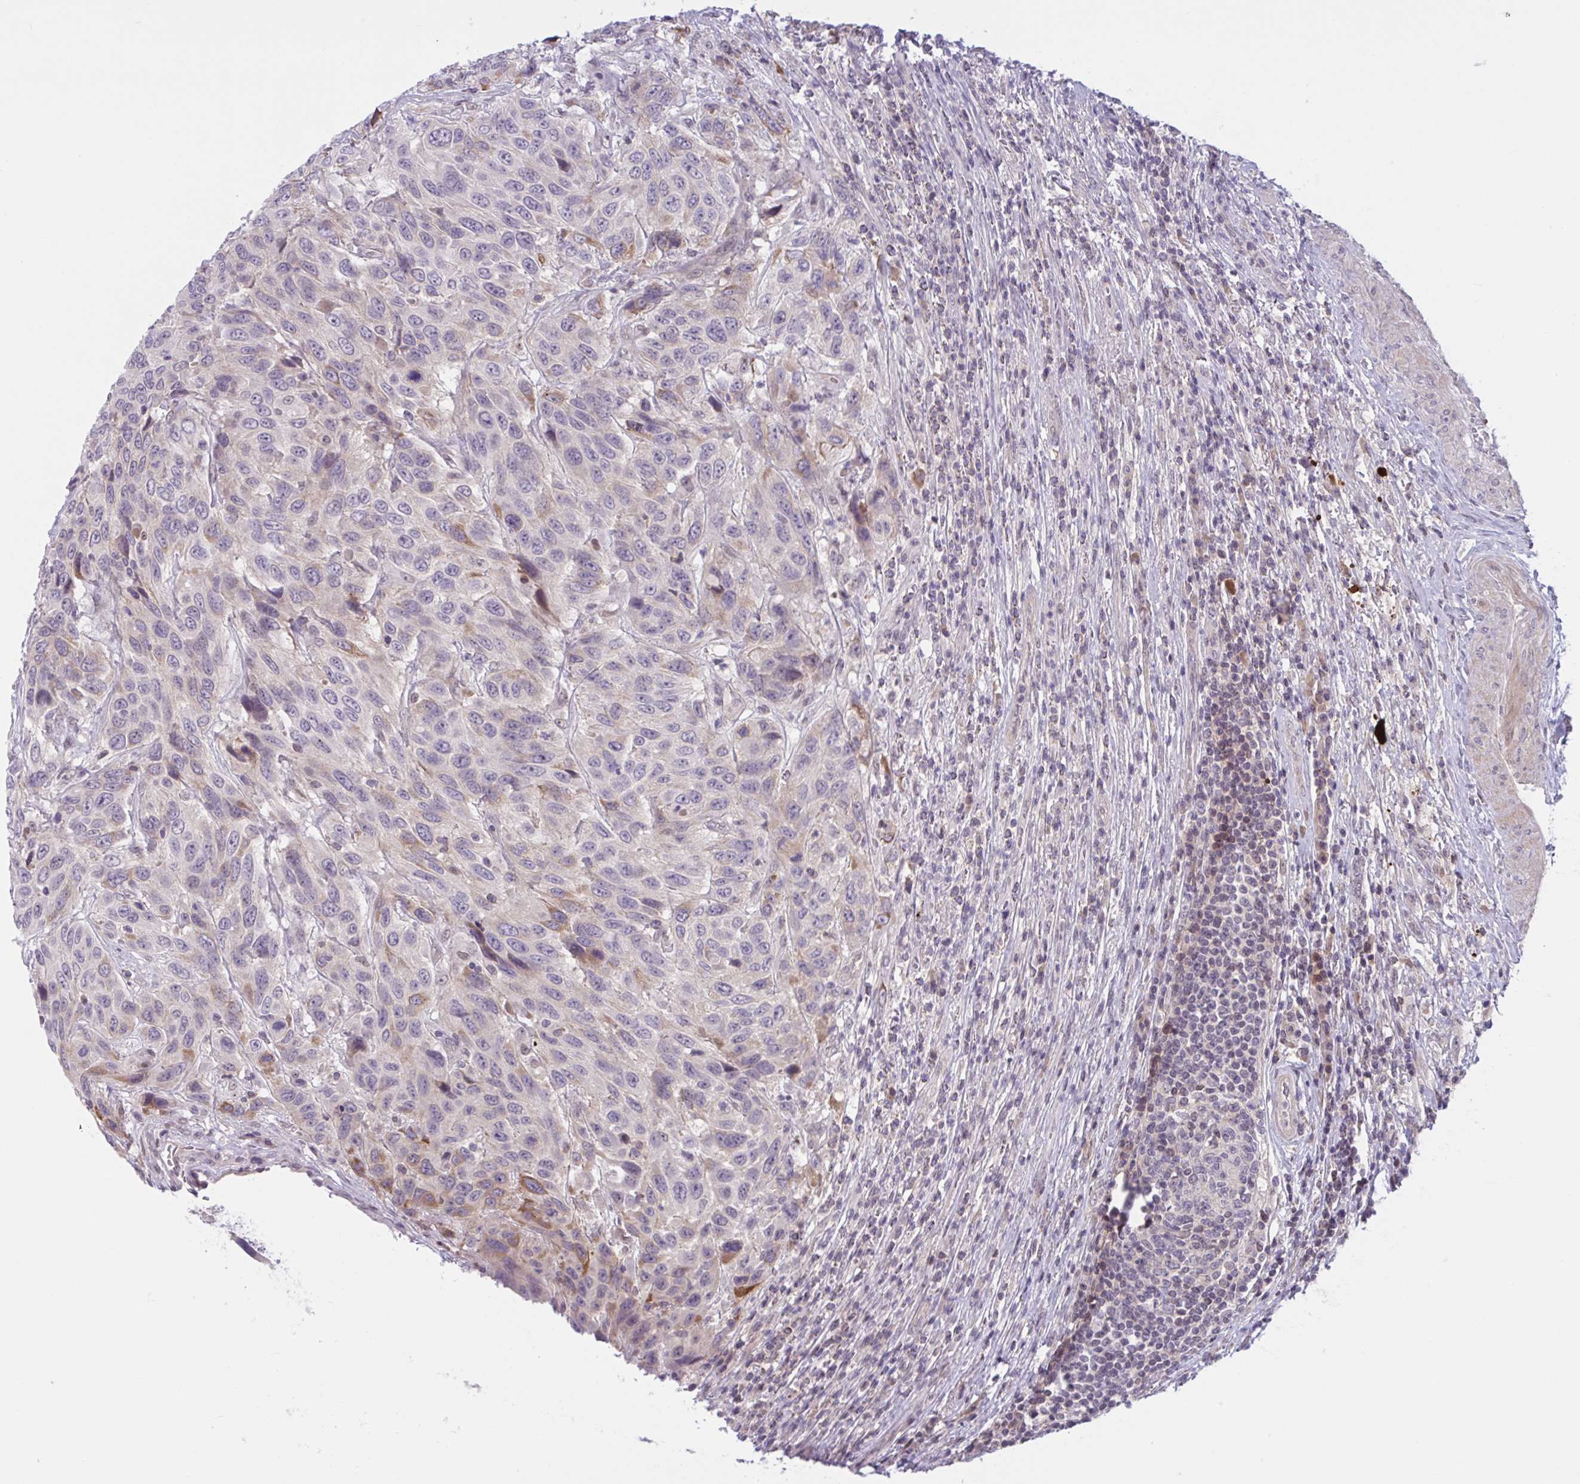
{"staining": {"intensity": "weak", "quantity": "<25%", "location": "cytoplasmic/membranous"}, "tissue": "urothelial cancer", "cell_type": "Tumor cells", "image_type": "cancer", "snomed": [{"axis": "morphology", "description": "Urothelial carcinoma, High grade"}, {"axis": "topography", "description": "Urinary bladder"}], "caption": "An IHC micrograph of urothelial carcinoma (high-grade) is shown. There is no staining in tumor cells of urothelial carcinoma (high-grade).", "gene": "TTC7B", "patient": {"sex": "female", "age": 70}}